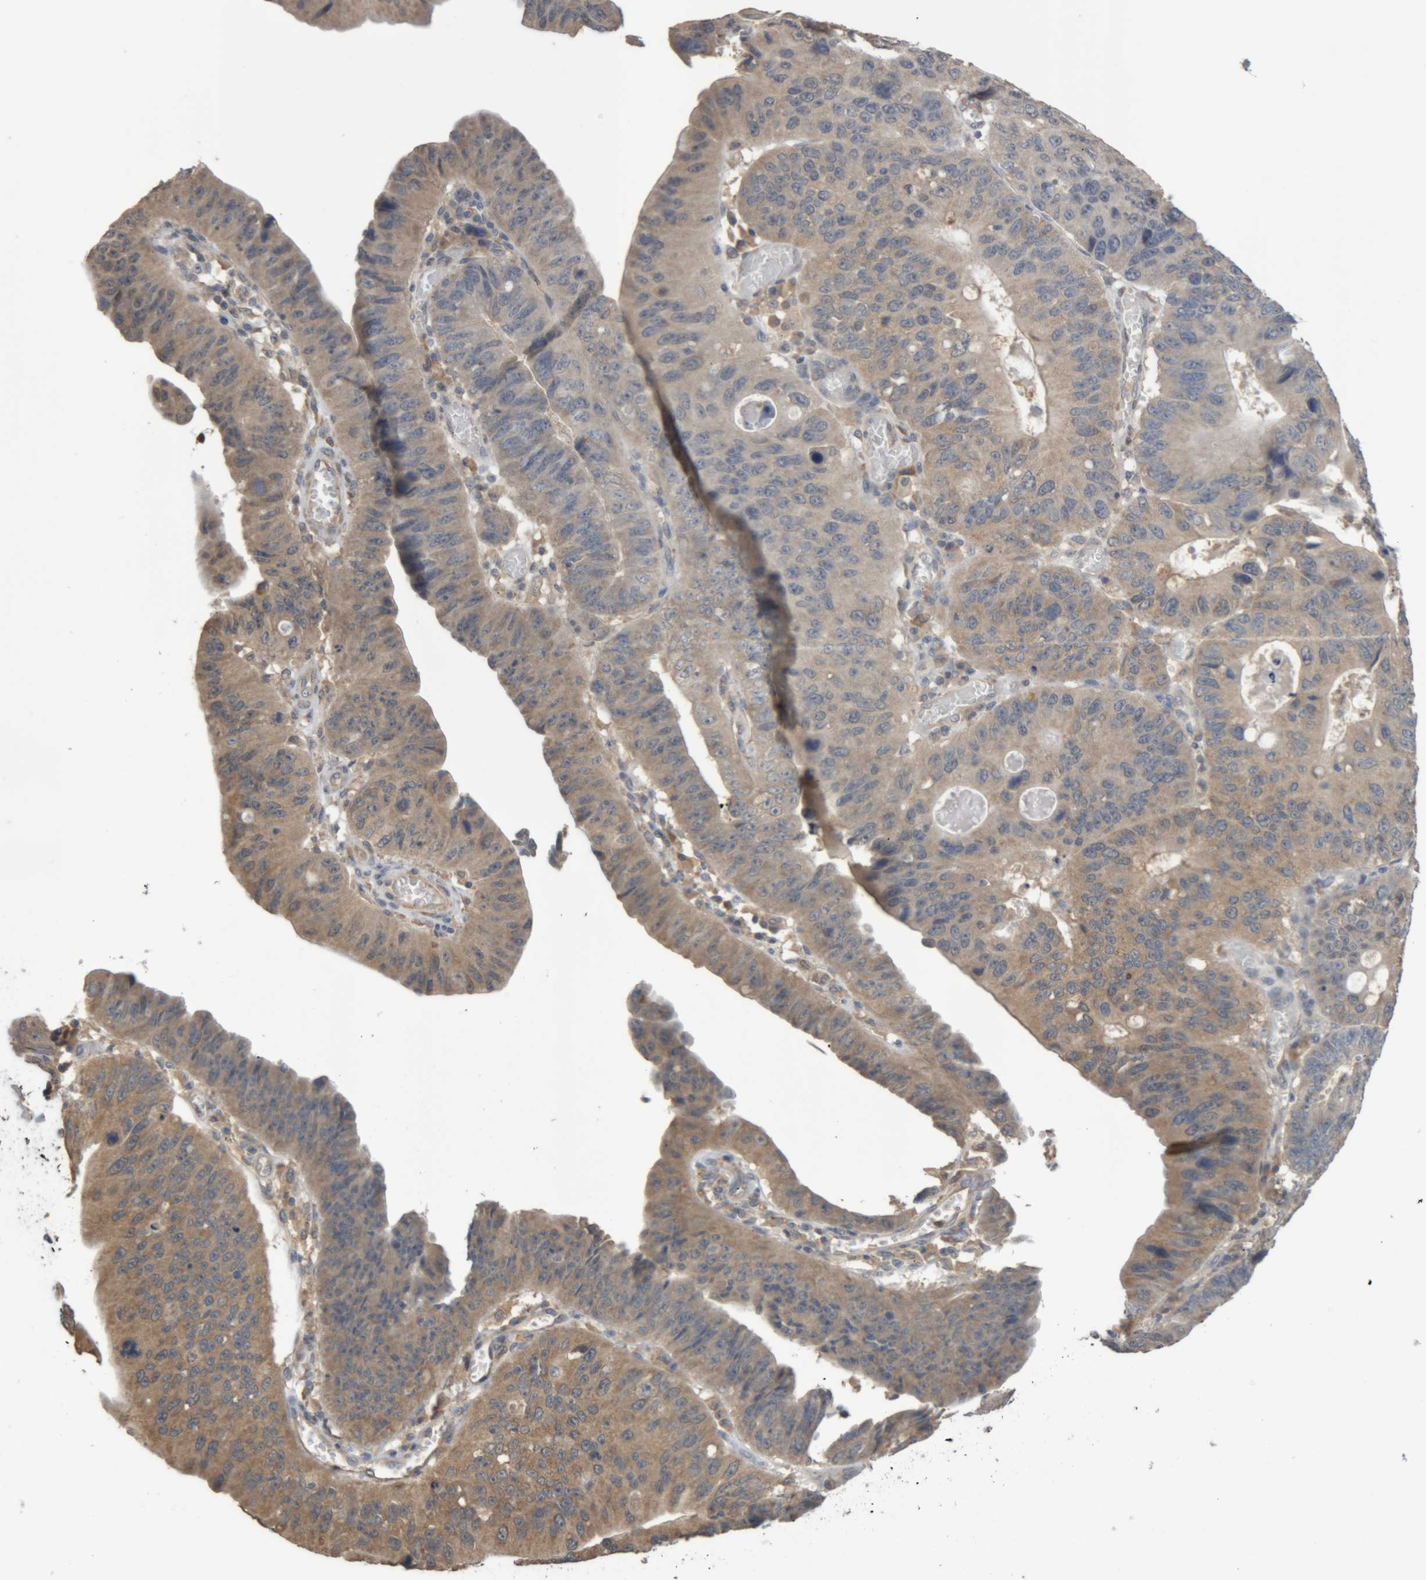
{"staining": {"intensity": "weak", "quantity": "25%-75%", "location": "cytoplasmic/membranous"}, "tissue": "stomach cancer", "cell_type": "Tumor cells", "image_type": "cancer", "snomed": [{"axis": "morphology", "description": "Adenocarcinoma, NOS"}, {"axis": "topography", "description": "Stomach"}], "caption": "Protein expression analysis of stomach cancer (adenocarcinoma) reveals weak cytoplasmic/membranous staining in about 25%-75% of tumor cells. Nuclei are stained in blue.", "gene": "TMED7", "patient": {"sex": "male", "age": 59}}